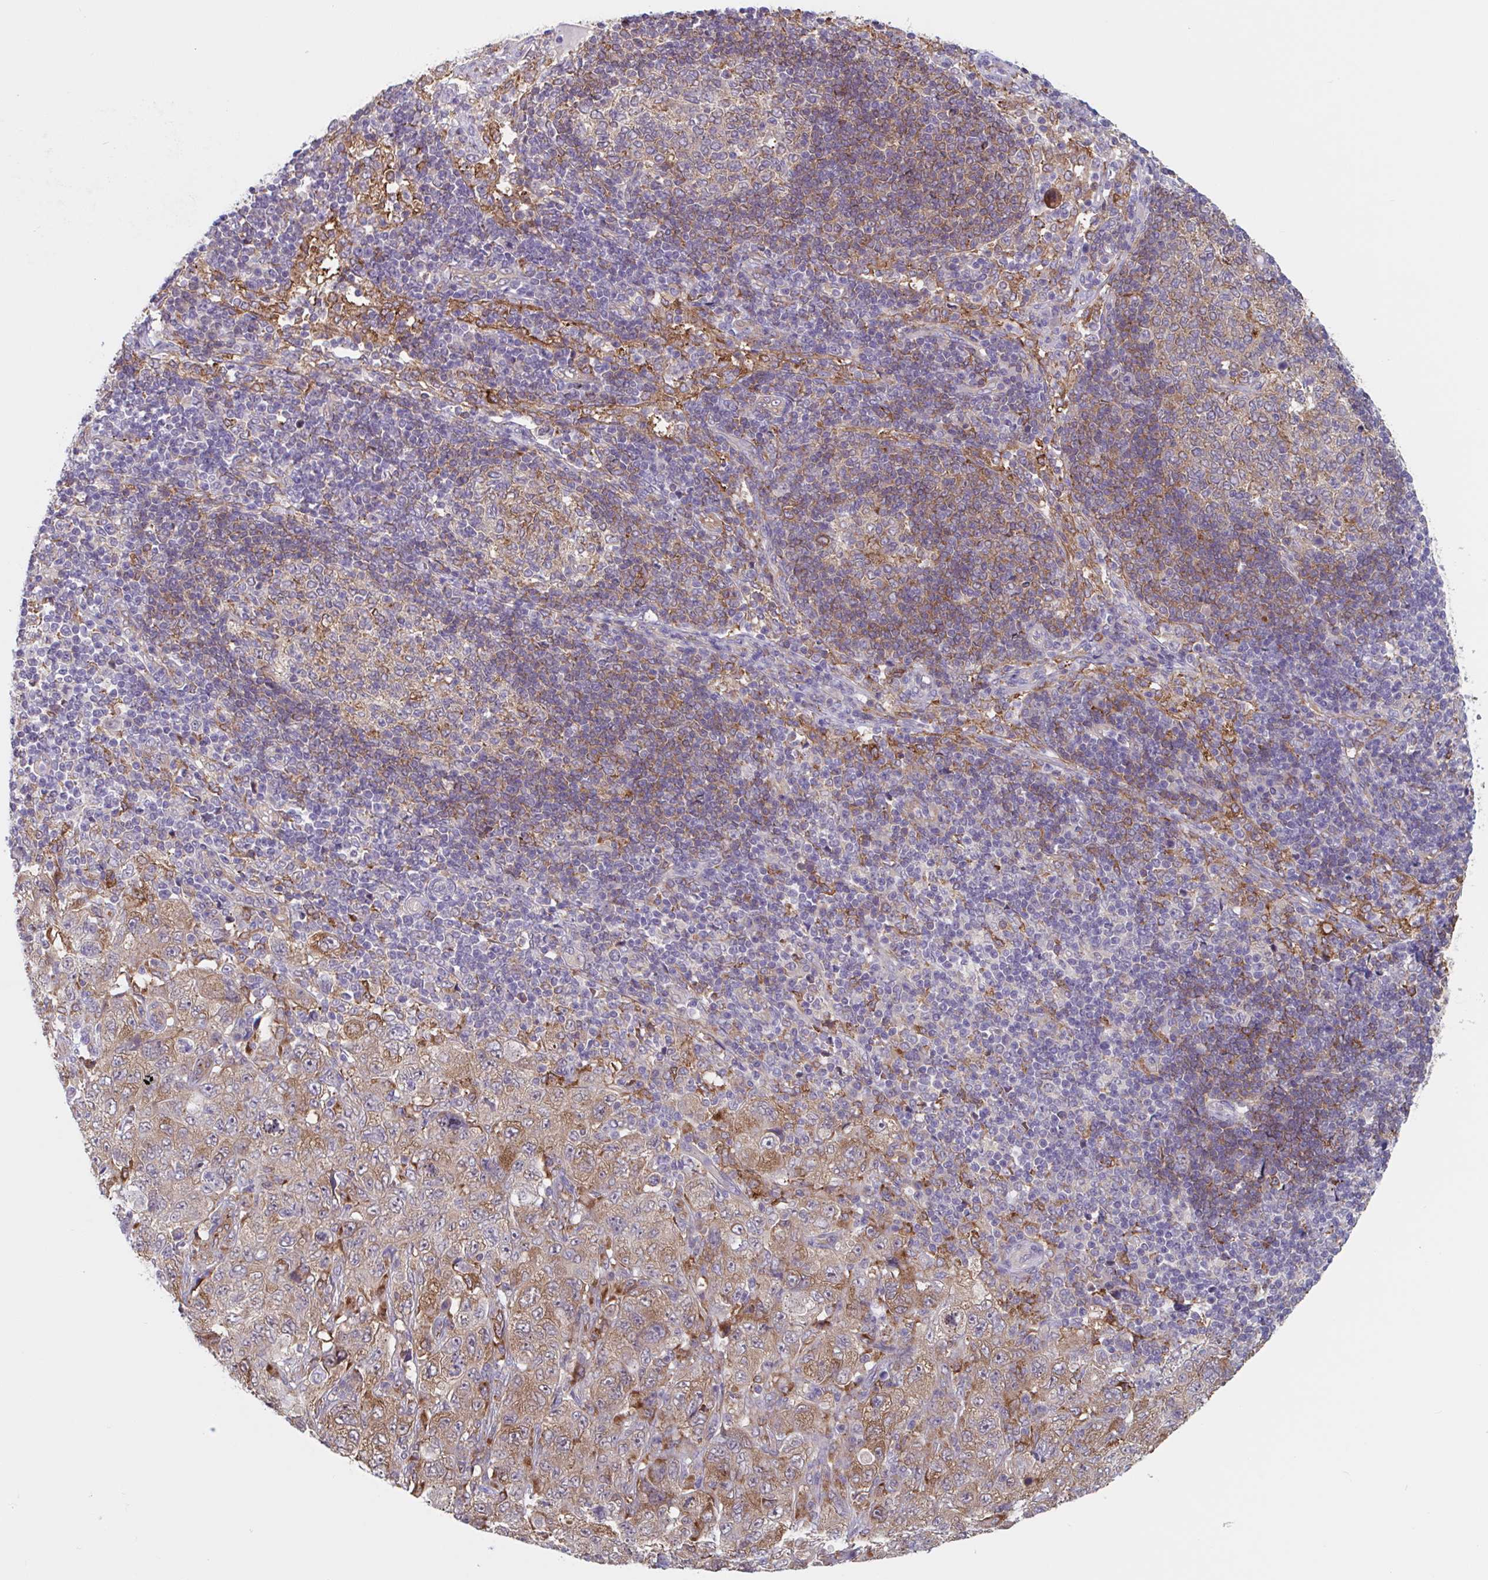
{"staining": {"intensity": "moderate", "quantity": ">75%", "location": "cytoplasmic/membranous"}, "tissue": "pancreatic cancer", "cell_type": "Tumor cells", "image_type": "cancer", "snomed": [{"axis": "morphology", "description": "Adenocarcinoma, NOS"}, {"axis": "topography", "description": "Pancreas"}], "caption": "Pancreatic cancer stained with immunohistochemistry (IHC) displays moderate cytoplasmic/membranous positivity in approximately >75% of tumor cells.", "gene": "SNX8", "patient": {"sex": "male", "age": 68}}